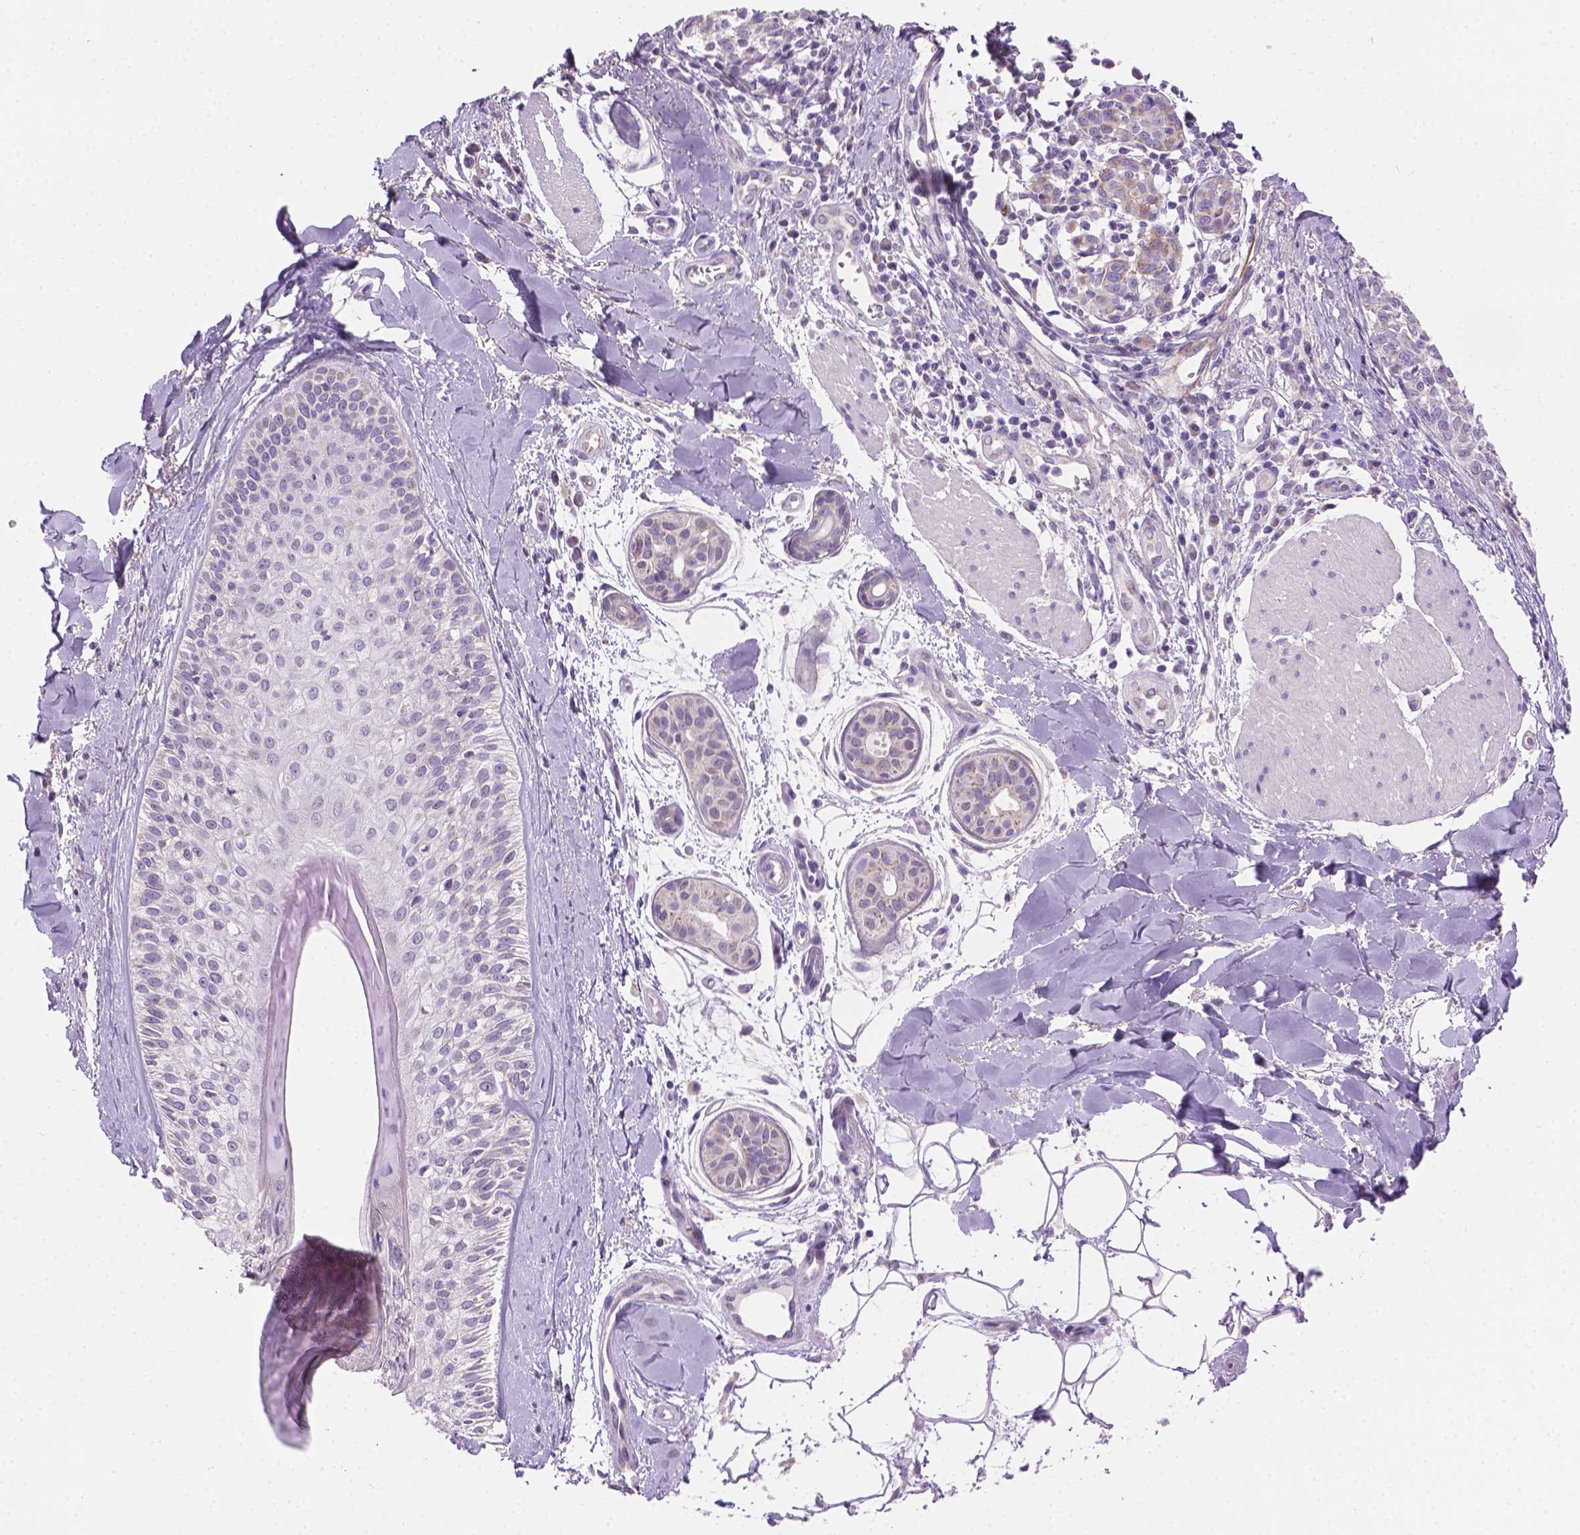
{"staining": {"intensity": "moderate", "quantity": "<25%", "location": "cytoplasmic/membranous"}, "tissue": "melanoma", "cell_type": "Tumor cells", "image_type": "cancer", "snomed": [{"axis": "morphology", "description": "Malignant melanoma, NOS"}, {"axis": "topography", "description": "Skin"}], "caption": "A photomicrograph showing moderate cytoplasmic/membranous positivity in approximately <25% of tumor cells in melanoma, as visualized by brown immunohistochemical staining.", "gene": "CSPG5", "patient": {"sex": "male", "age": 48}}